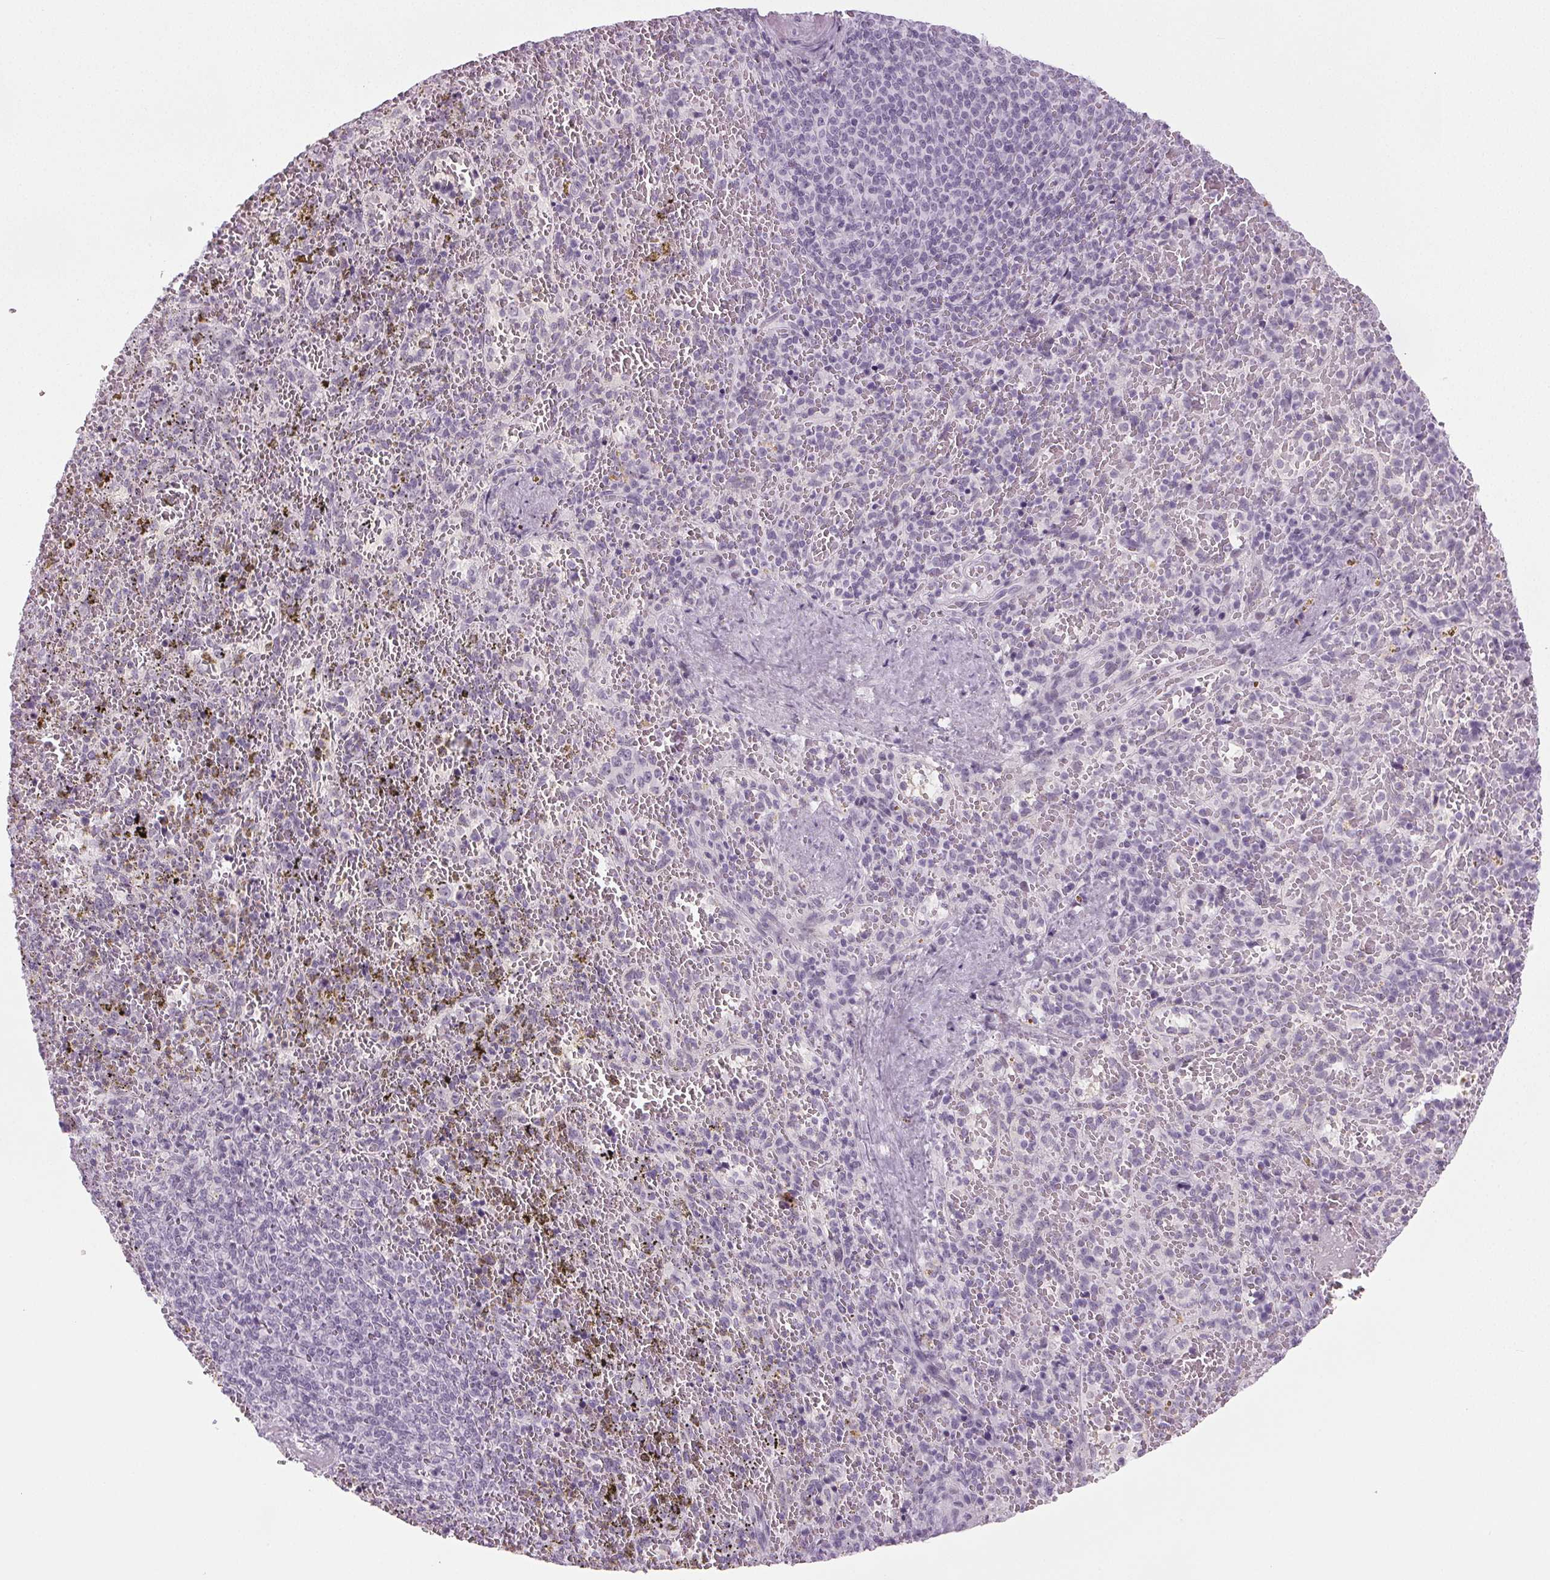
{"staining": {"intensity": "negative", "quantity": "none", "location": "none"}, "tissue": "spleen", "cell_type": "Cells in red pulp", "image_type": "normal", "snomed": [{"axis": "morphology", "description": "Normal tissue, NOS"}, {"axis": "topography", "description": "Spleen"}], "caption": "The photomicrograph exhibits no staining of cells in red pulp in normal spleen.", "gene": "IGF2BP1", "patient": {"sex": "female", "age": 50}}